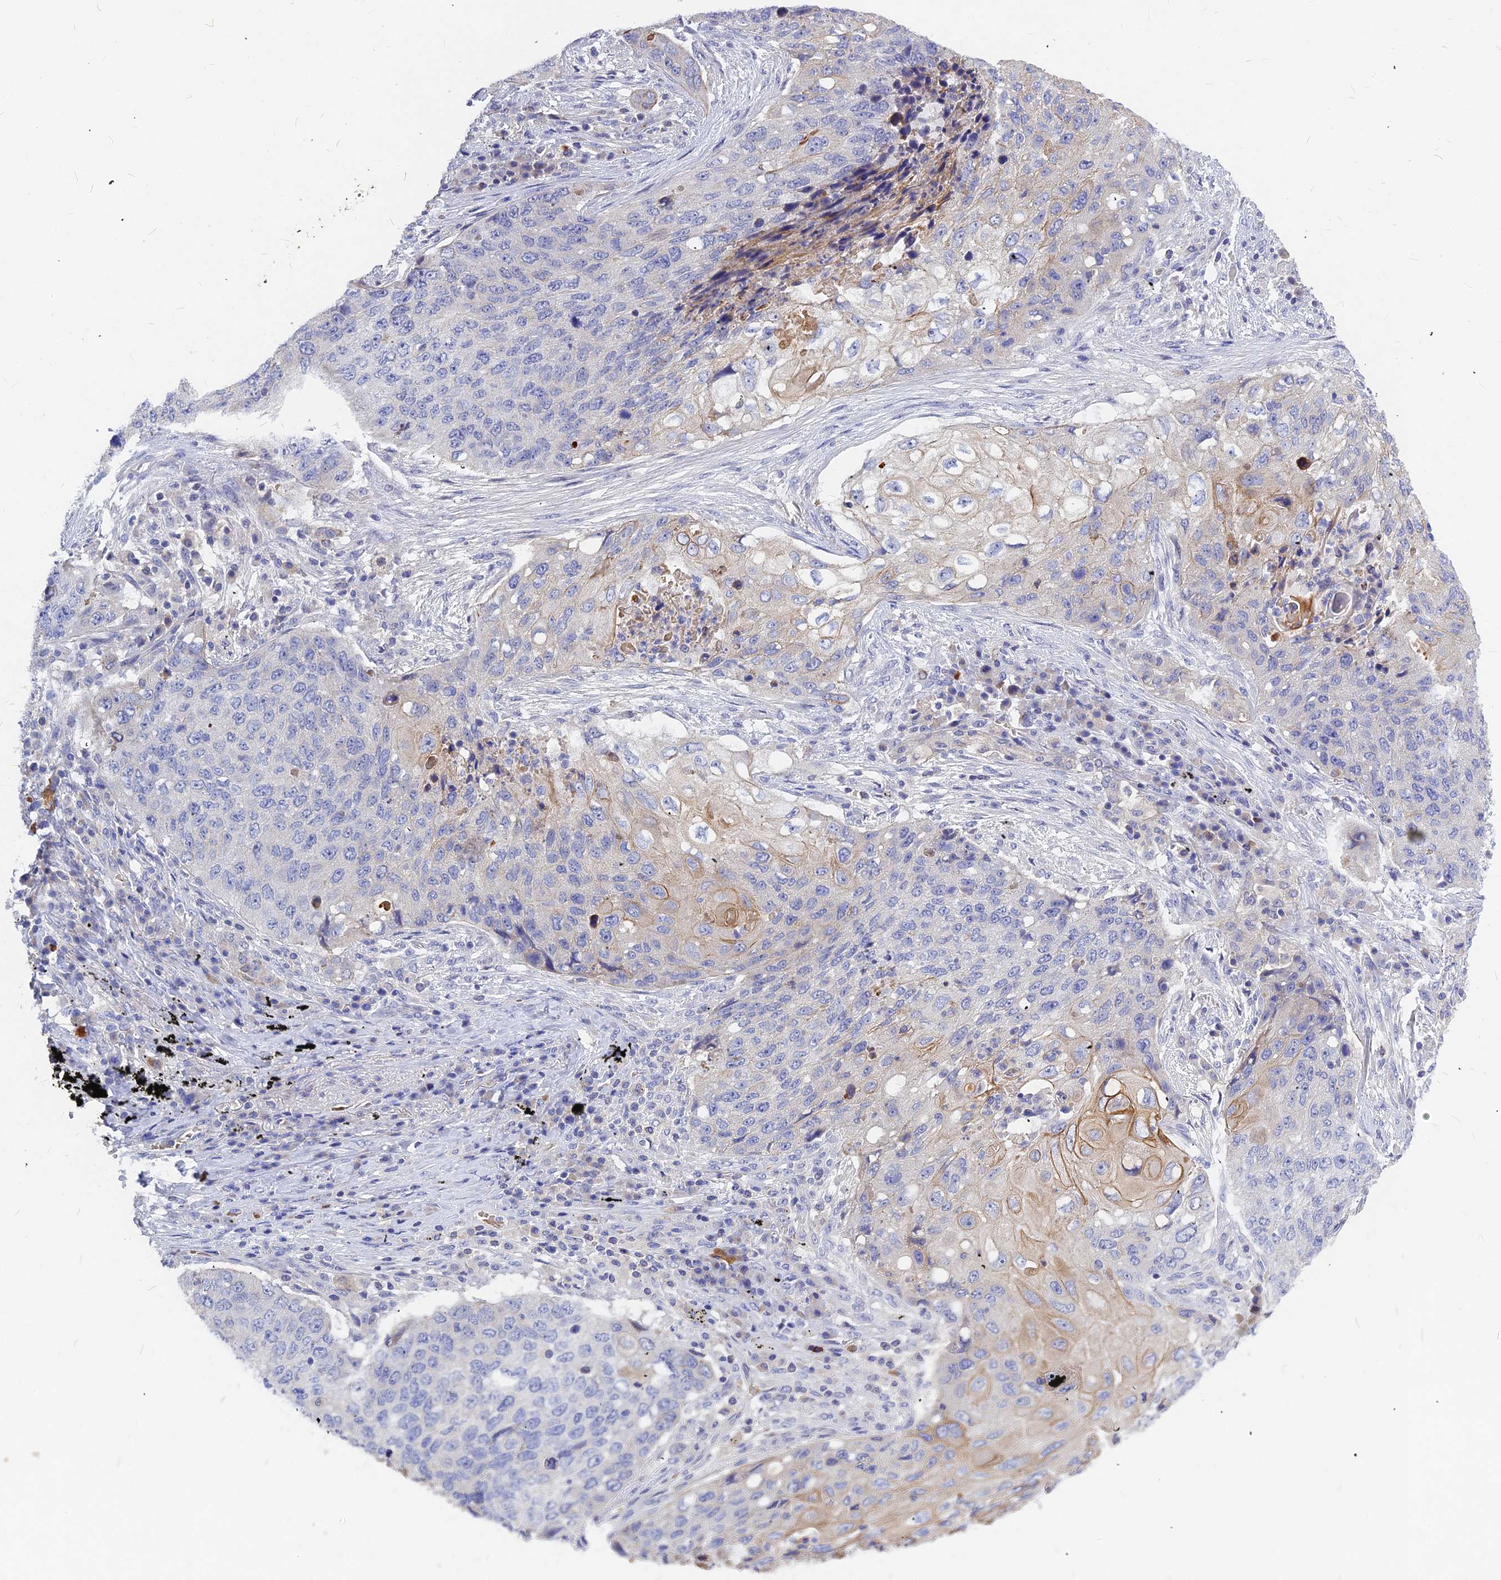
{"staining": {"intensity": "moderate", "quantity": "<25%", "location": "cytoplasmic/membranous"}, "tissue": "lung cancer", "cell_type": "Tumor cells", "image_type": "cancer", "snomed": [{"axis": "morphology", "description": "Squamous cell carcinoma, NOS"}, {"axis": "topography", "description": "Lung"}], "caption": "Brown immunohistochemical staining in human lung cancer (squamous cell carcinoma) shows moderate cytoplasmic/membranous staining in about <25% of tumor cells.", "gene": "DMRTA1", "patient": {"sex": "female", "age": 63}}